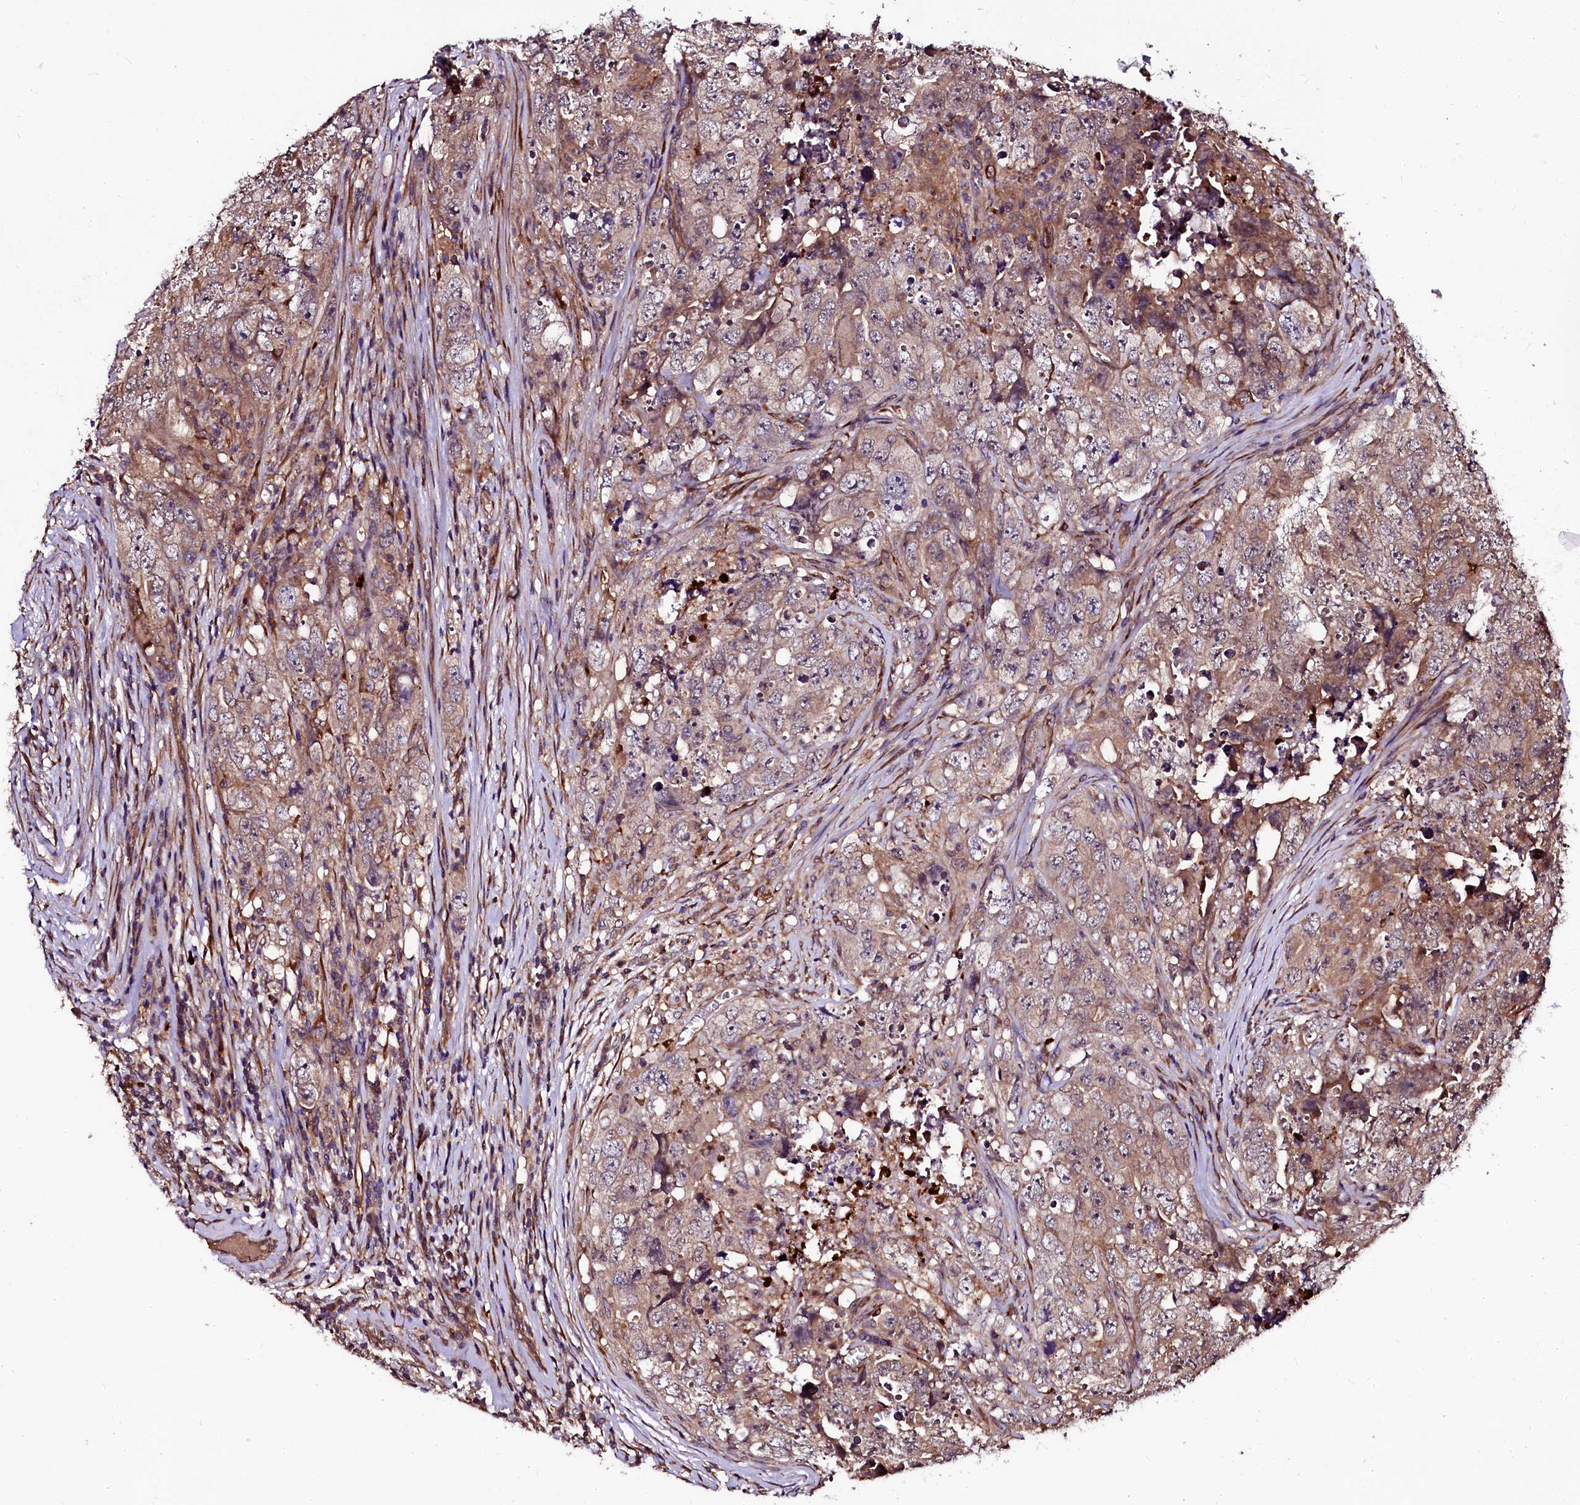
{"staining": {"intensity": "weak", "quantity": "25%-75%", "location": "cytoplasmic/membranous"}, "tissue": "testis cancer", "cell_type": "Tumor cells", "image_type": "cancer", "snomed": [{"axis": "morphology", "description": "Seminoma, NOS"}, {"axis": "morphology", "description": "Carcinoma, Embryonal, NOS"}, {"axis": "topography", "description": "Testis"}], "caption": "Weak cytoplasmic/membranous expression is appreciated in approximately 25%-75% of tumor cells in testis cancer. (IHC, brightfield microscopy, high magnification).", "gene": "N4BP1", "patient": {"sex": "male", "age": 43}}